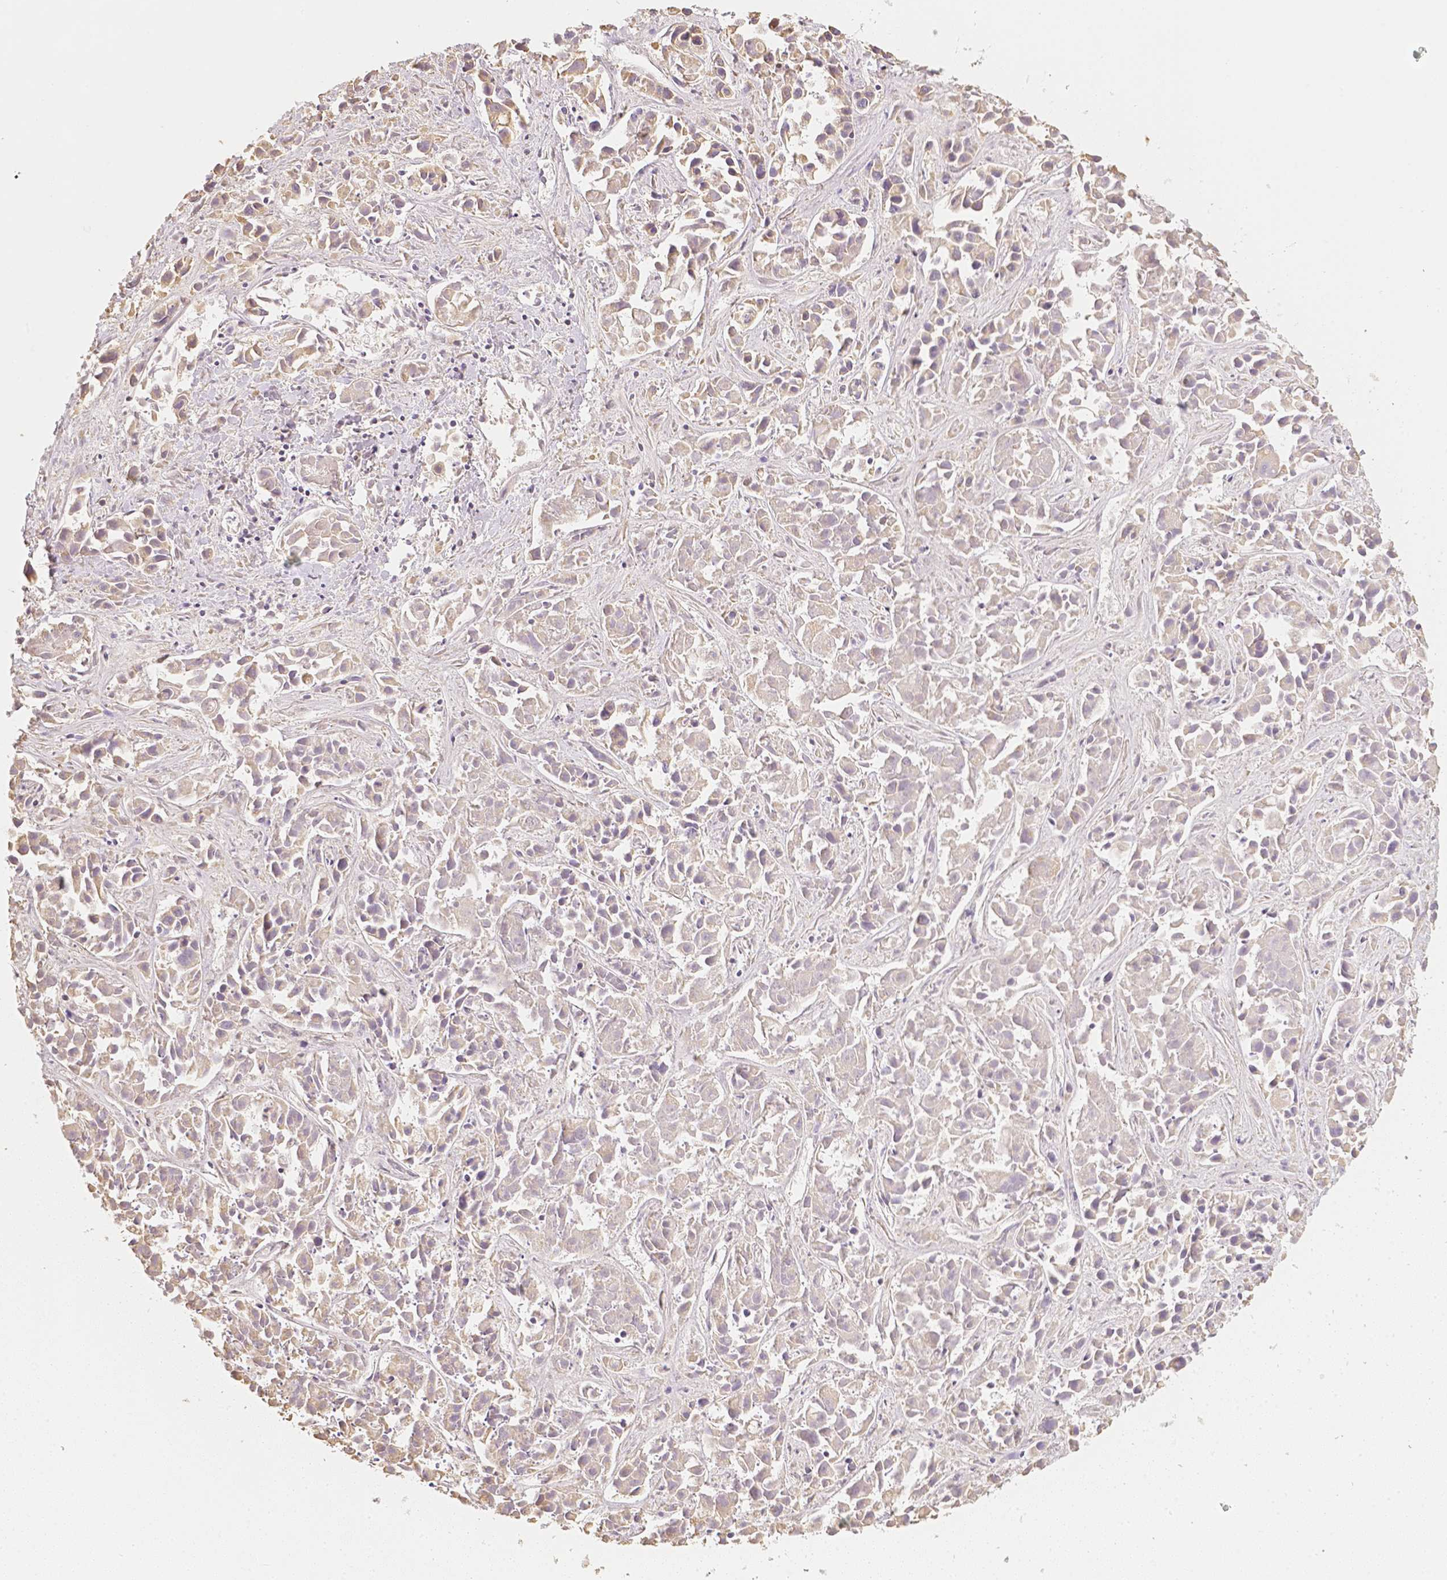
{"staining": {"intensity": "weak", "quantity": ">75%", "location": "cytoplasmic/membranous"}, "tissue": "liver cancer", "cell_type": "Tumor cells", "image_type": "cancer", "snomed": [{"axis": "morphology", "description": "Cholangiocarcinoma"}, {"axis": "topography", "description": "Liver"}], "caption": "Human cholangiocarcinoma (liver) stained for a protein (brown) exhibits weak cytoplasmic/membranous positive positivity in approximately >75% of tumor cells.", "gene": "NVL", "patient": {"sex": "female", "age": 81}}